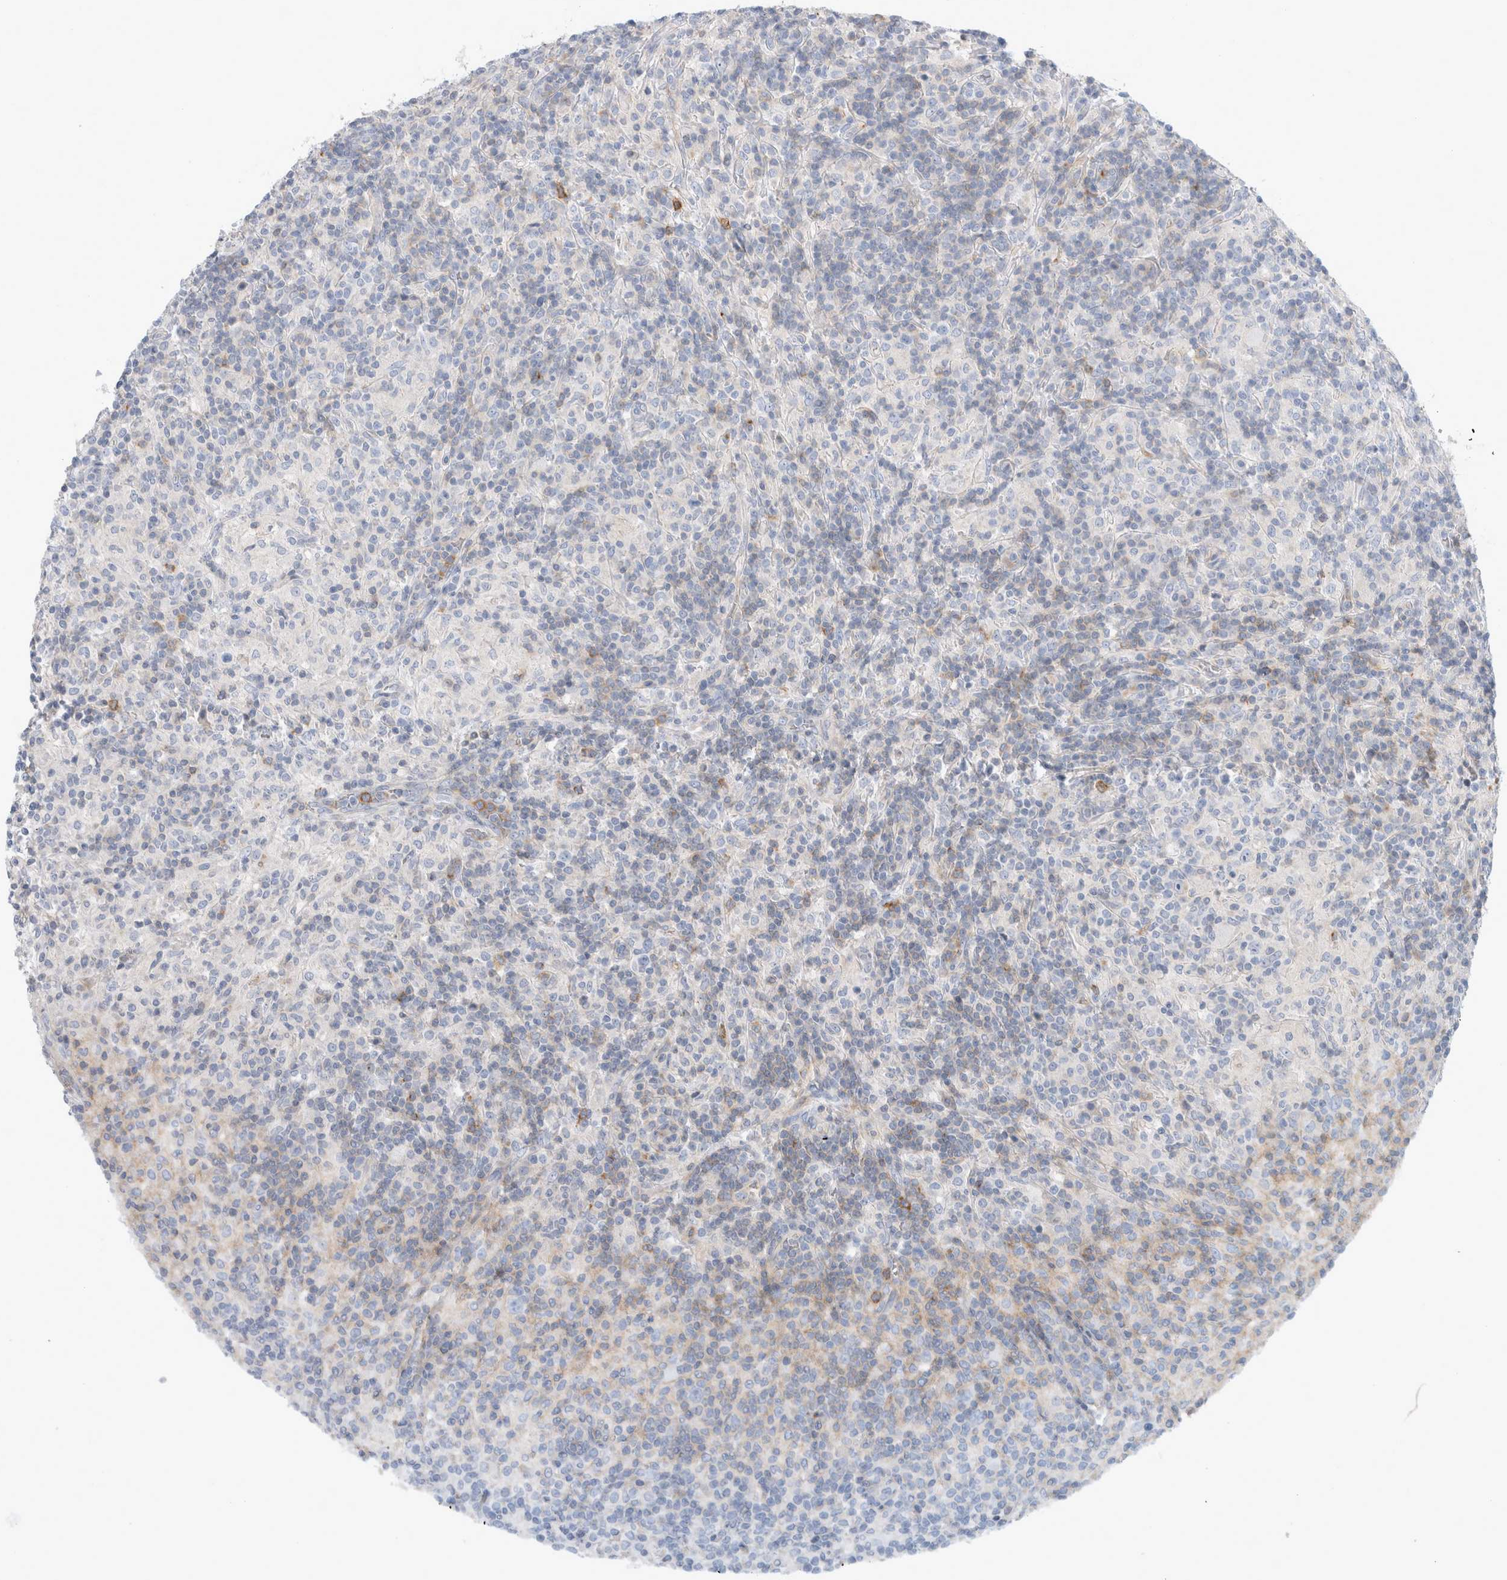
{"staining": {"intensity": "negative", "quantity": "none", "location": "none"}, "tissue": "lymphoma", "cell_type": "Tumor cells", "image_type": "cancer", "snomed": [{"axis": "morphology", "description": "Hodgkin's disease, NOS"}, {"axis": "topography", "description": "Lymph node"}], "caption": "Protein analysis of lymphoma reveals no significant staining in tumor cells.", "gene": "CD55", "patient": {"sex": "male", "age": 70}}